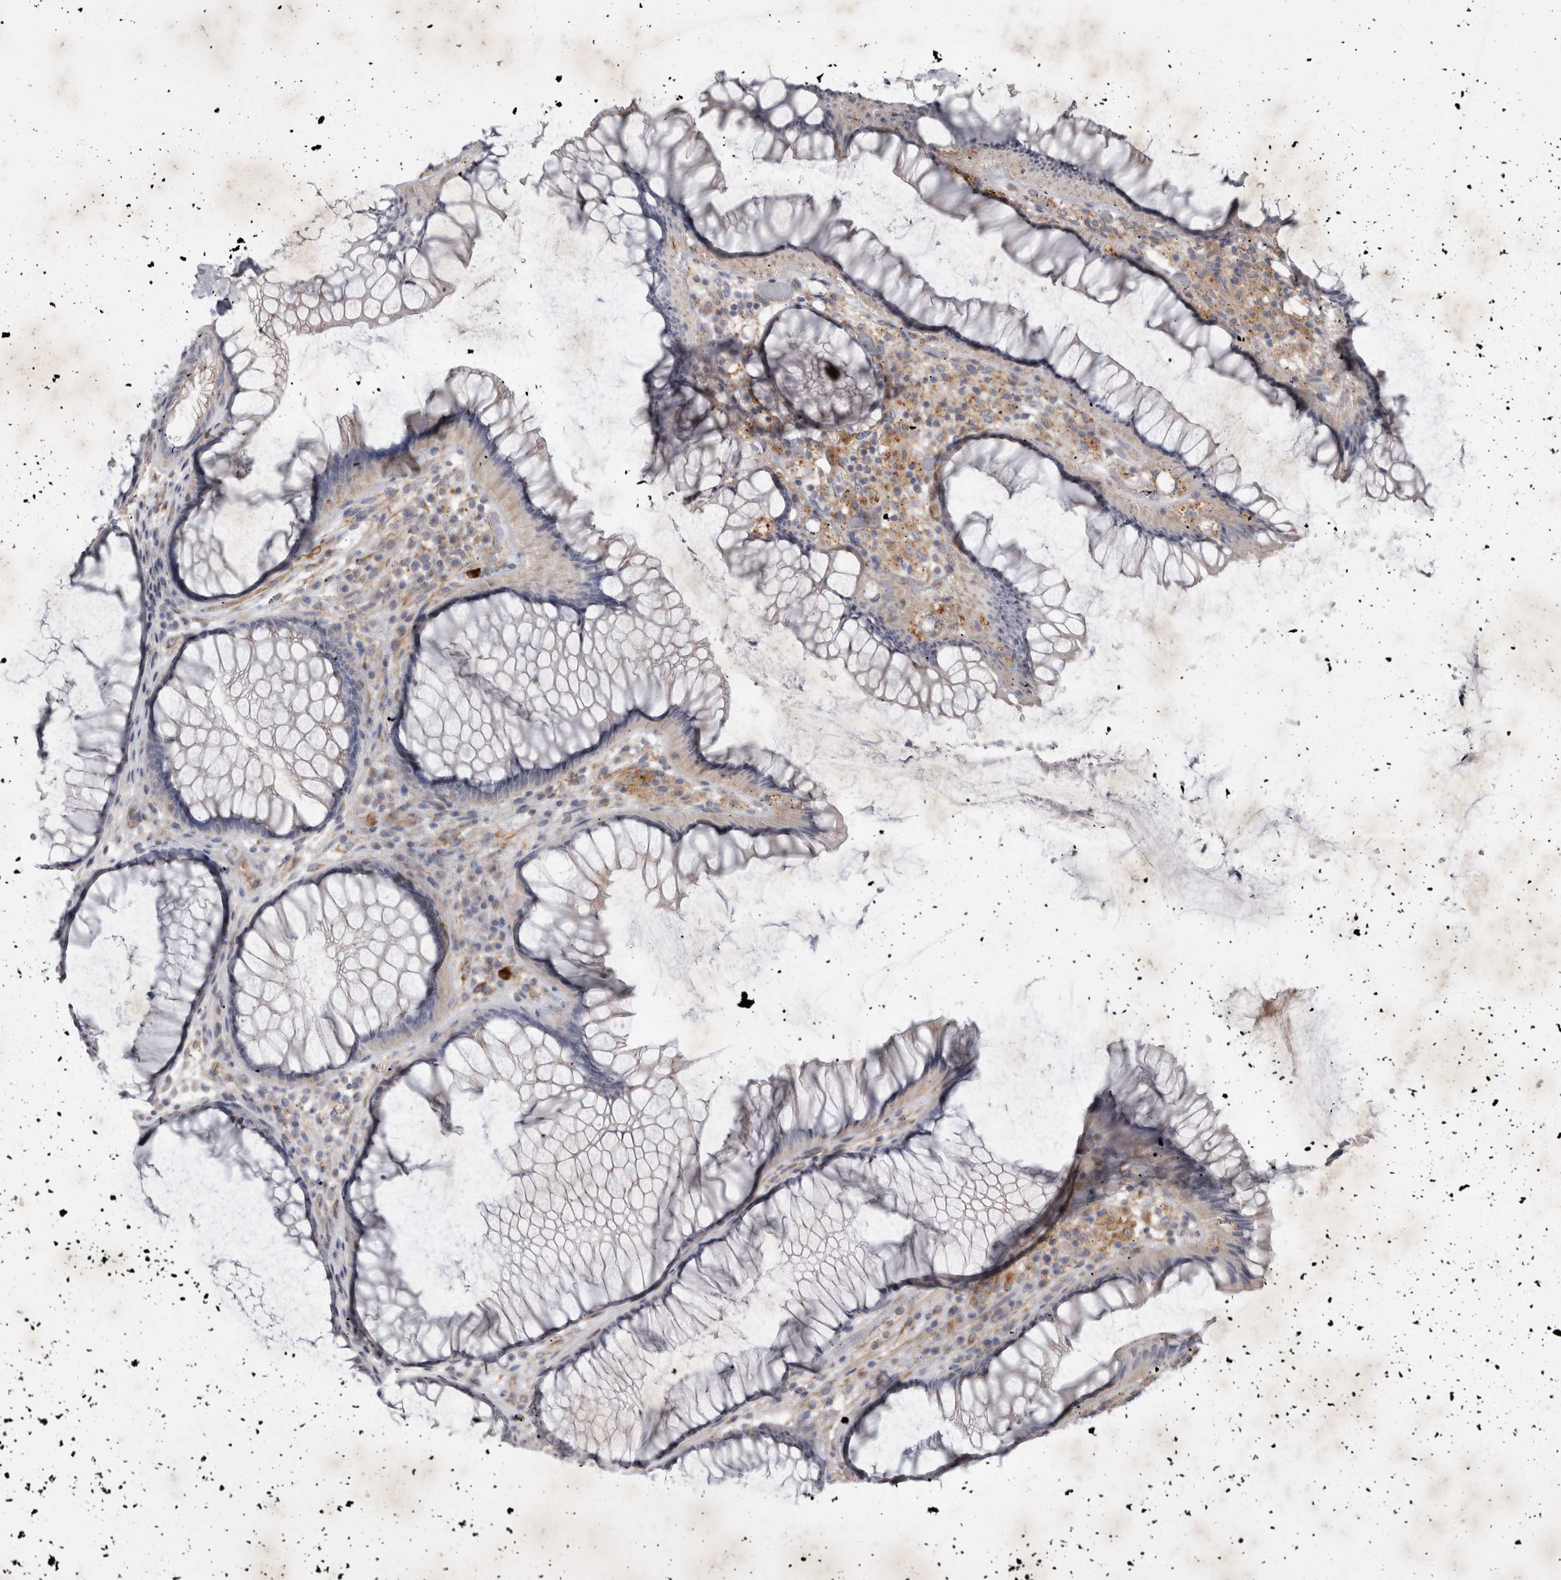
{"staining": {"intensity": "negative", "quantity": "none", "location": "none"}, "tissue": "rectum", "cell_type": "Glandular cells", "image_type": "normal", "snomed": [{"axis": "morphology", "description": "Normal tissue, NOS"}, {"axis": "topography", "description": "Rectum"}], "caption": "The IHC histopathology image has no significant staining in glandular cells of rectum. Brightfield microscopy of immunohistochemistry (IHC) stained with DAB (brown) and hematoxylin (blue), captured at high magnification.", "gene": "STRADB", "patient": {"sex": "male", "age": 51}}